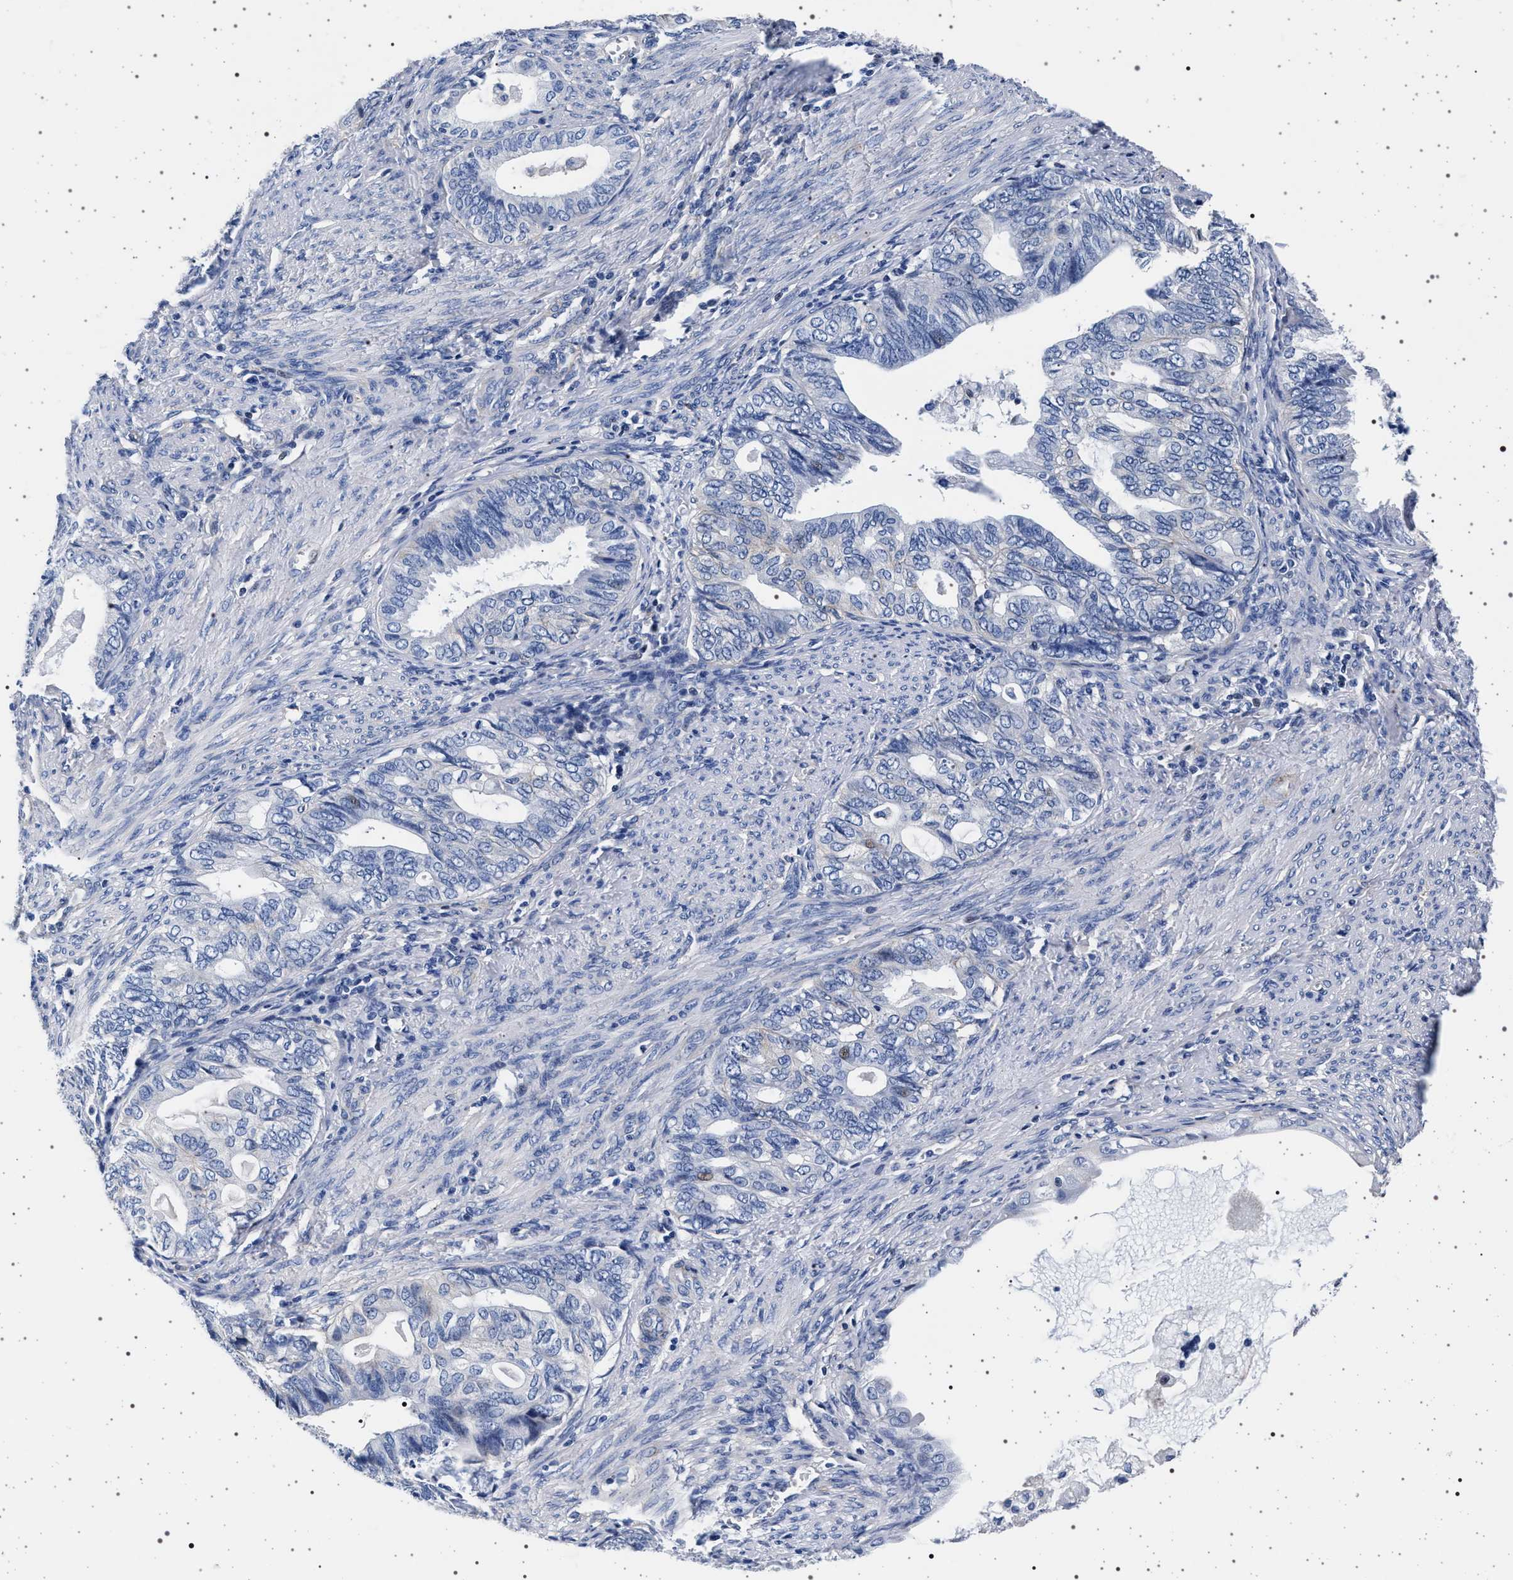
{"staining": {"intensity": "negative", "quantity": "none", "location": "none"}, "tissue": "endometrial cancer", "cell_type": "Tumor cells", "image_type": "cancer", "snomed": [{"axis": "morphology", "description": "Adenocarcinoma, NOS"}, {"axis": "topography", "description": "Endometrium"}], "caption": "Immunohistochemical staining of human endometrial adenocarcinoma displays no significant staining in tumor cells.", "gene": "SLC9A1", "patient": {"sex": "female", "age": 86}}